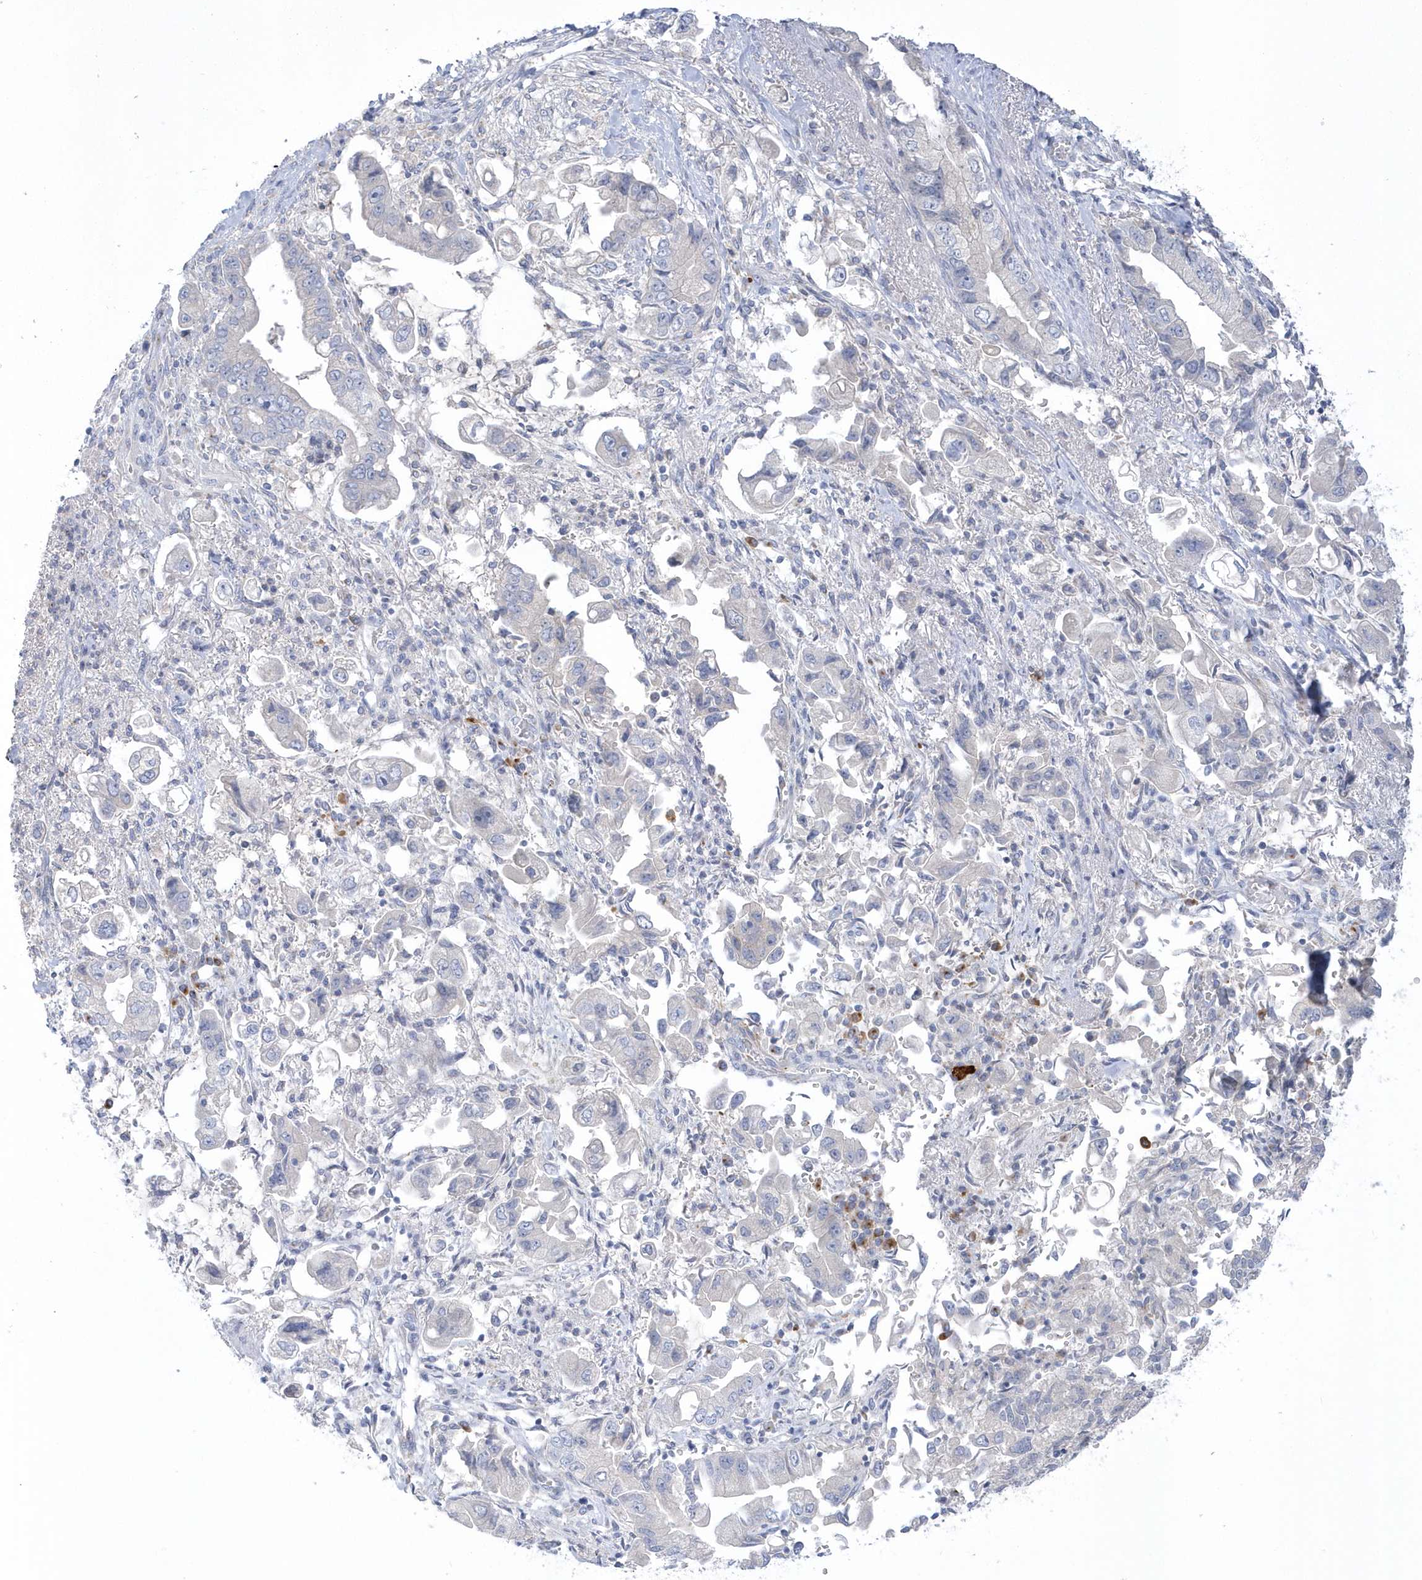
{"staining": {"intensity": "negative", "quantity": "none", "location": "none"}, "tissue": "stomach cancer", "cell_type": "Tumor cells", "image_type": "cancer", "snomed": [{"axis": "morphology", "description": "Adenocarcinoma, NOS"}, {"axis": "topography", "description": "Stomach"}], "caption": "Stomach cancer was stained to show a protein in brown. There is no significant positivity in tumor cells.", "gene": "SEMA3D", "patient": {"sex": "male", "age": 62}}